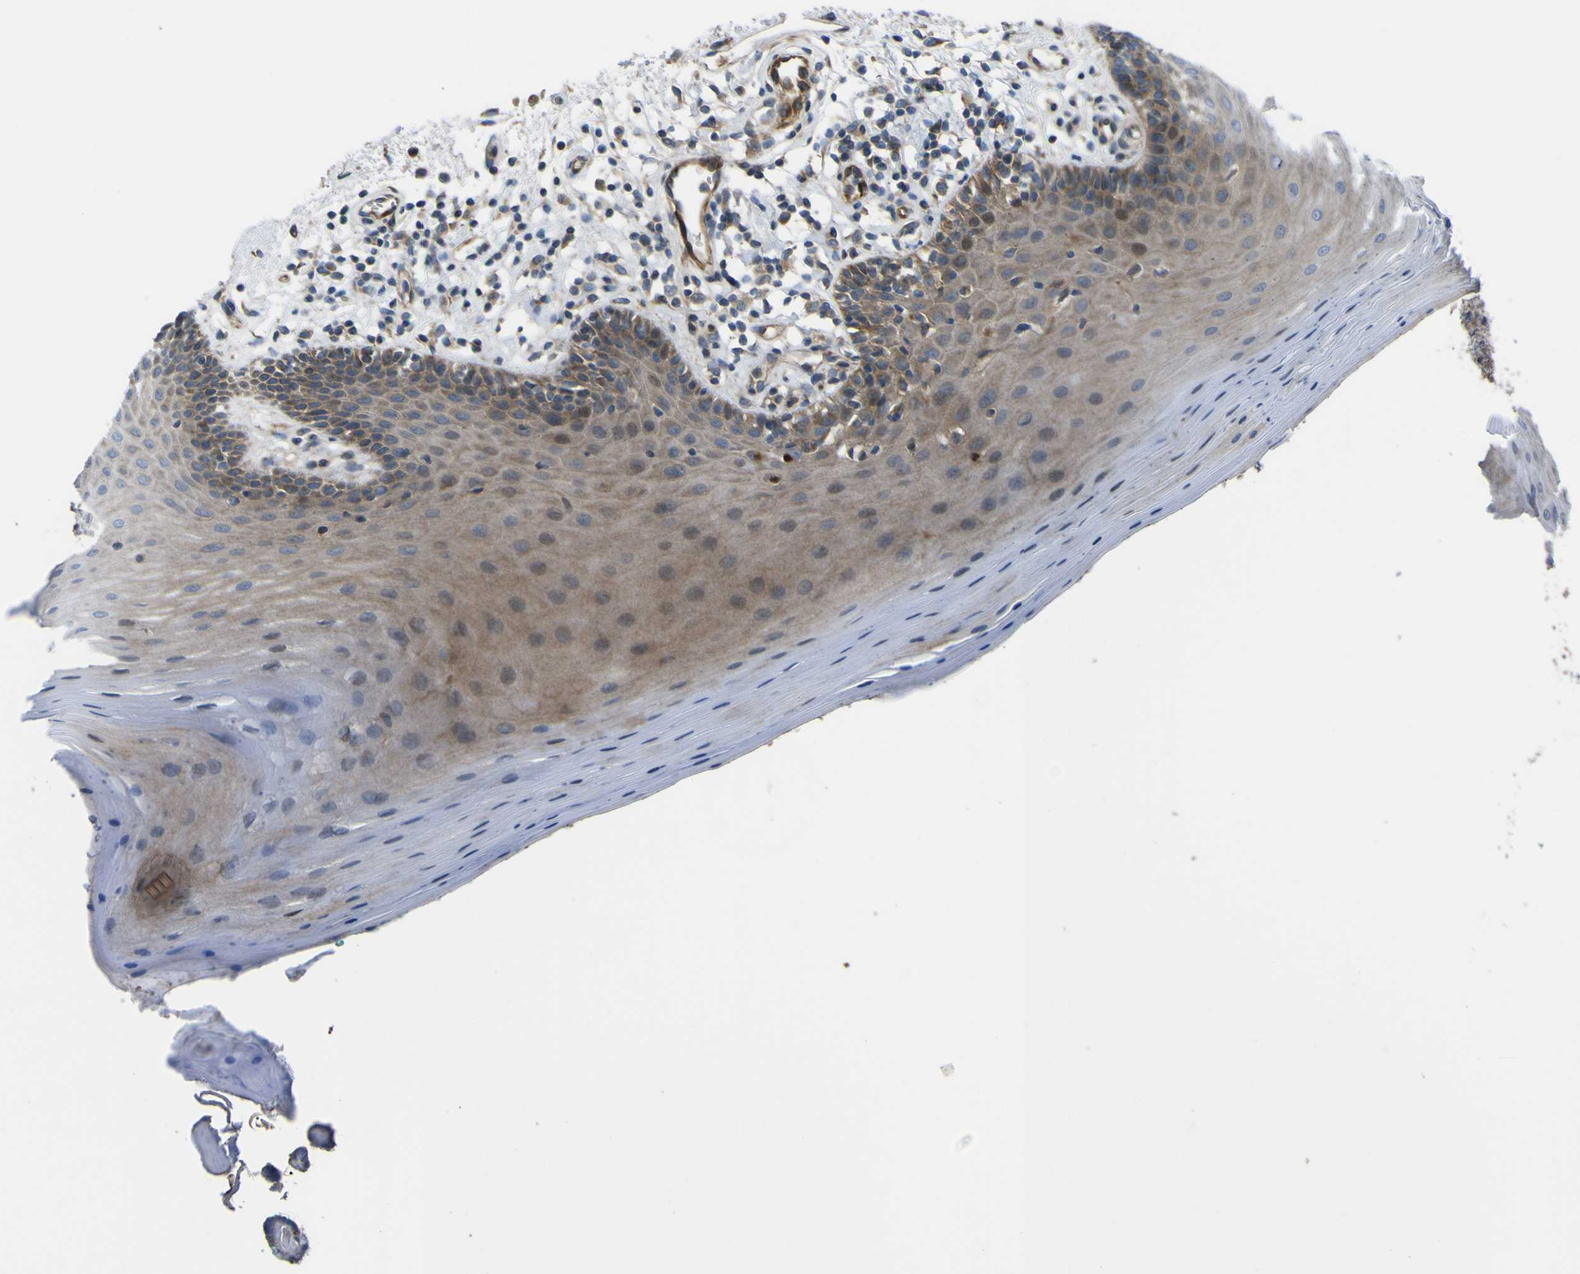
{"staining": {"intensity": "weak", "quantity": ">75%", "location": "cytoplasmic/membranous"}, "tissue": "oral mucosa", "cell_type": "Squamous epithelial cells", "image_type": "normal", "snomed": [{"axis": "morphology", "description": "Normal tissue, NOS"}, {"axis": "topography", "description": "Skeletal muscle"}, {"axis": "topography", "description": "Oral tissue"}], "caption": "Immunohistochemical staining of normal human oral mucosa displays >75% levels of weak cytoplasmic/membranous protein staining in about >75% of squamous epithelial cells. (brown staining indicates protein expression, while blue staining denotes nuclei).", "gene": "FBXO30", "patient": {"sex": "male", "age": 58}}